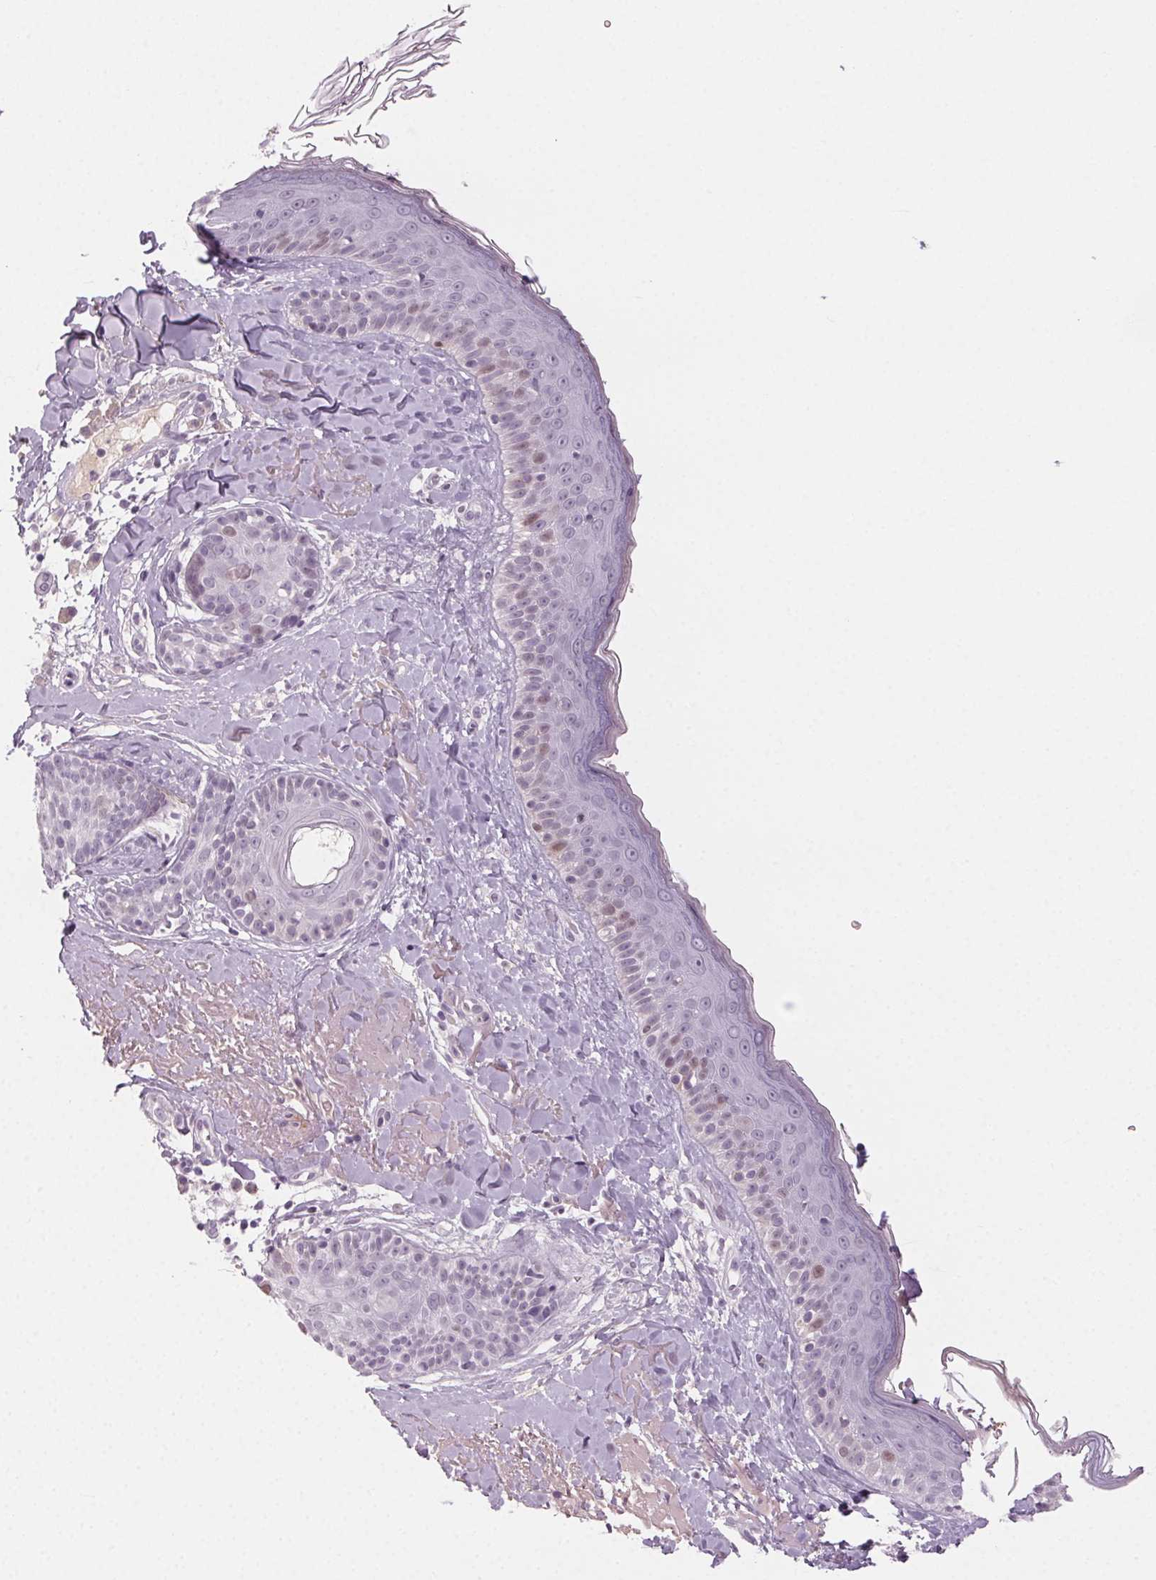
{"staining": {"intensity": "negative", "quantity": "none", "location": "none"}, "tissue": "skin", "cell_type": "Fibroblasts", "image_type": "normal", "snomed": [{"axis": "morphology", "description": "Normal tissue, NOS"}, {"axis": "topography", "description": "Skin"}], "caption": "High magnification brightfield microscopy of unremarkable skin stained with DAB (brown) and counterstained with hematoxylin (blue): fibroblasts show no significant staining. Brightfield microscopy of IHC stained with DAB (brown) and hematoxylin (blue), captured at high magnification.", "gene": "HSF5", "patient": {"sex": "male", "age": 73}}